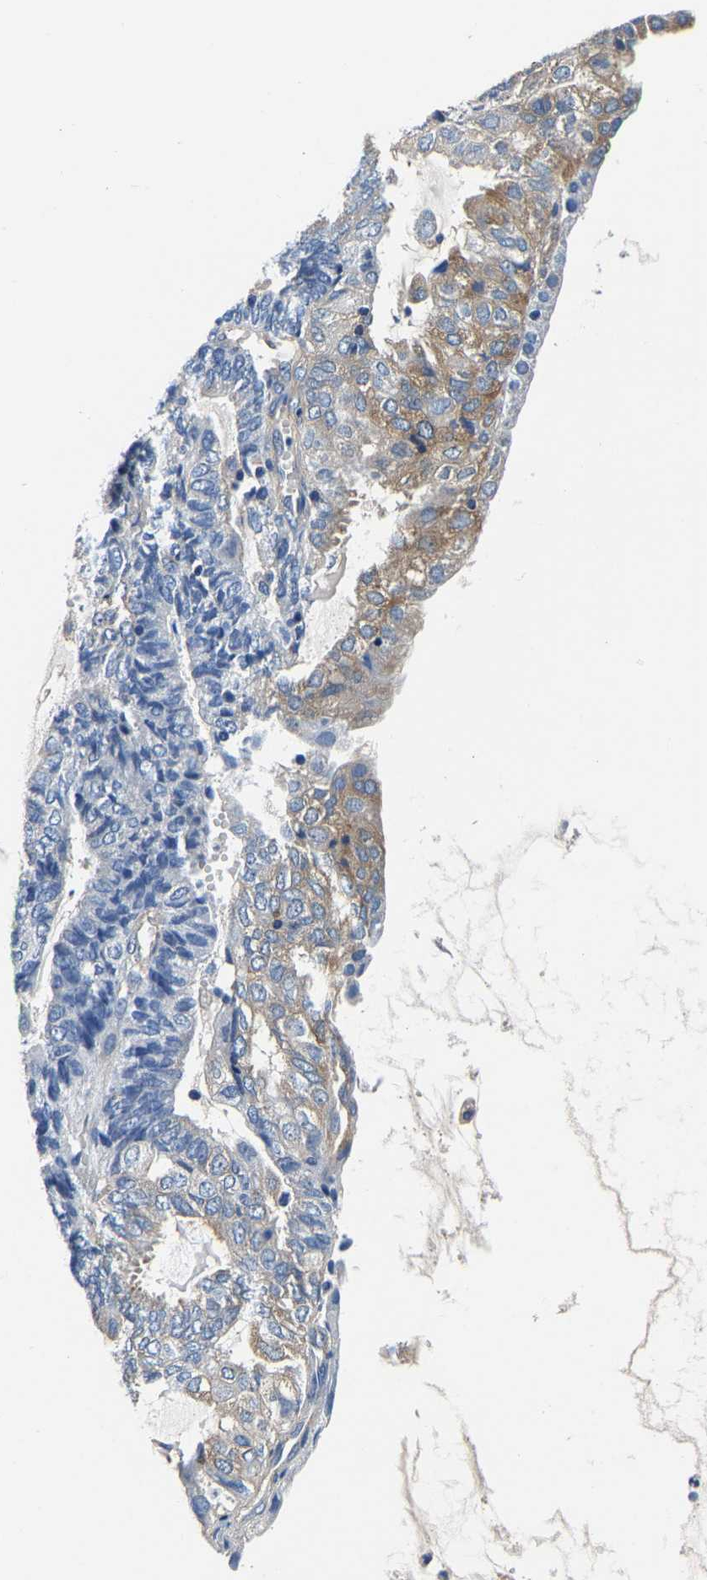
{"staining": {"intensity": "weak", "quantity": "<25%", "location": "cytoplasmic/membranous"}, "tissue": "endometrial cancer", "cell_type": "Tumor cells", "image_type": "cancer", "snomed": [{"axis": "morphology", "description": "Adenocarcinoma, NOS"}, {"axis": "topography", "description": "Endometrium"}], "caption": "Tumor cells show no significant protein positivity in adenocarcinoma (endometrial).", "gene": "SH3GLB1", "patient": {"sex": "female", "age": 81}}